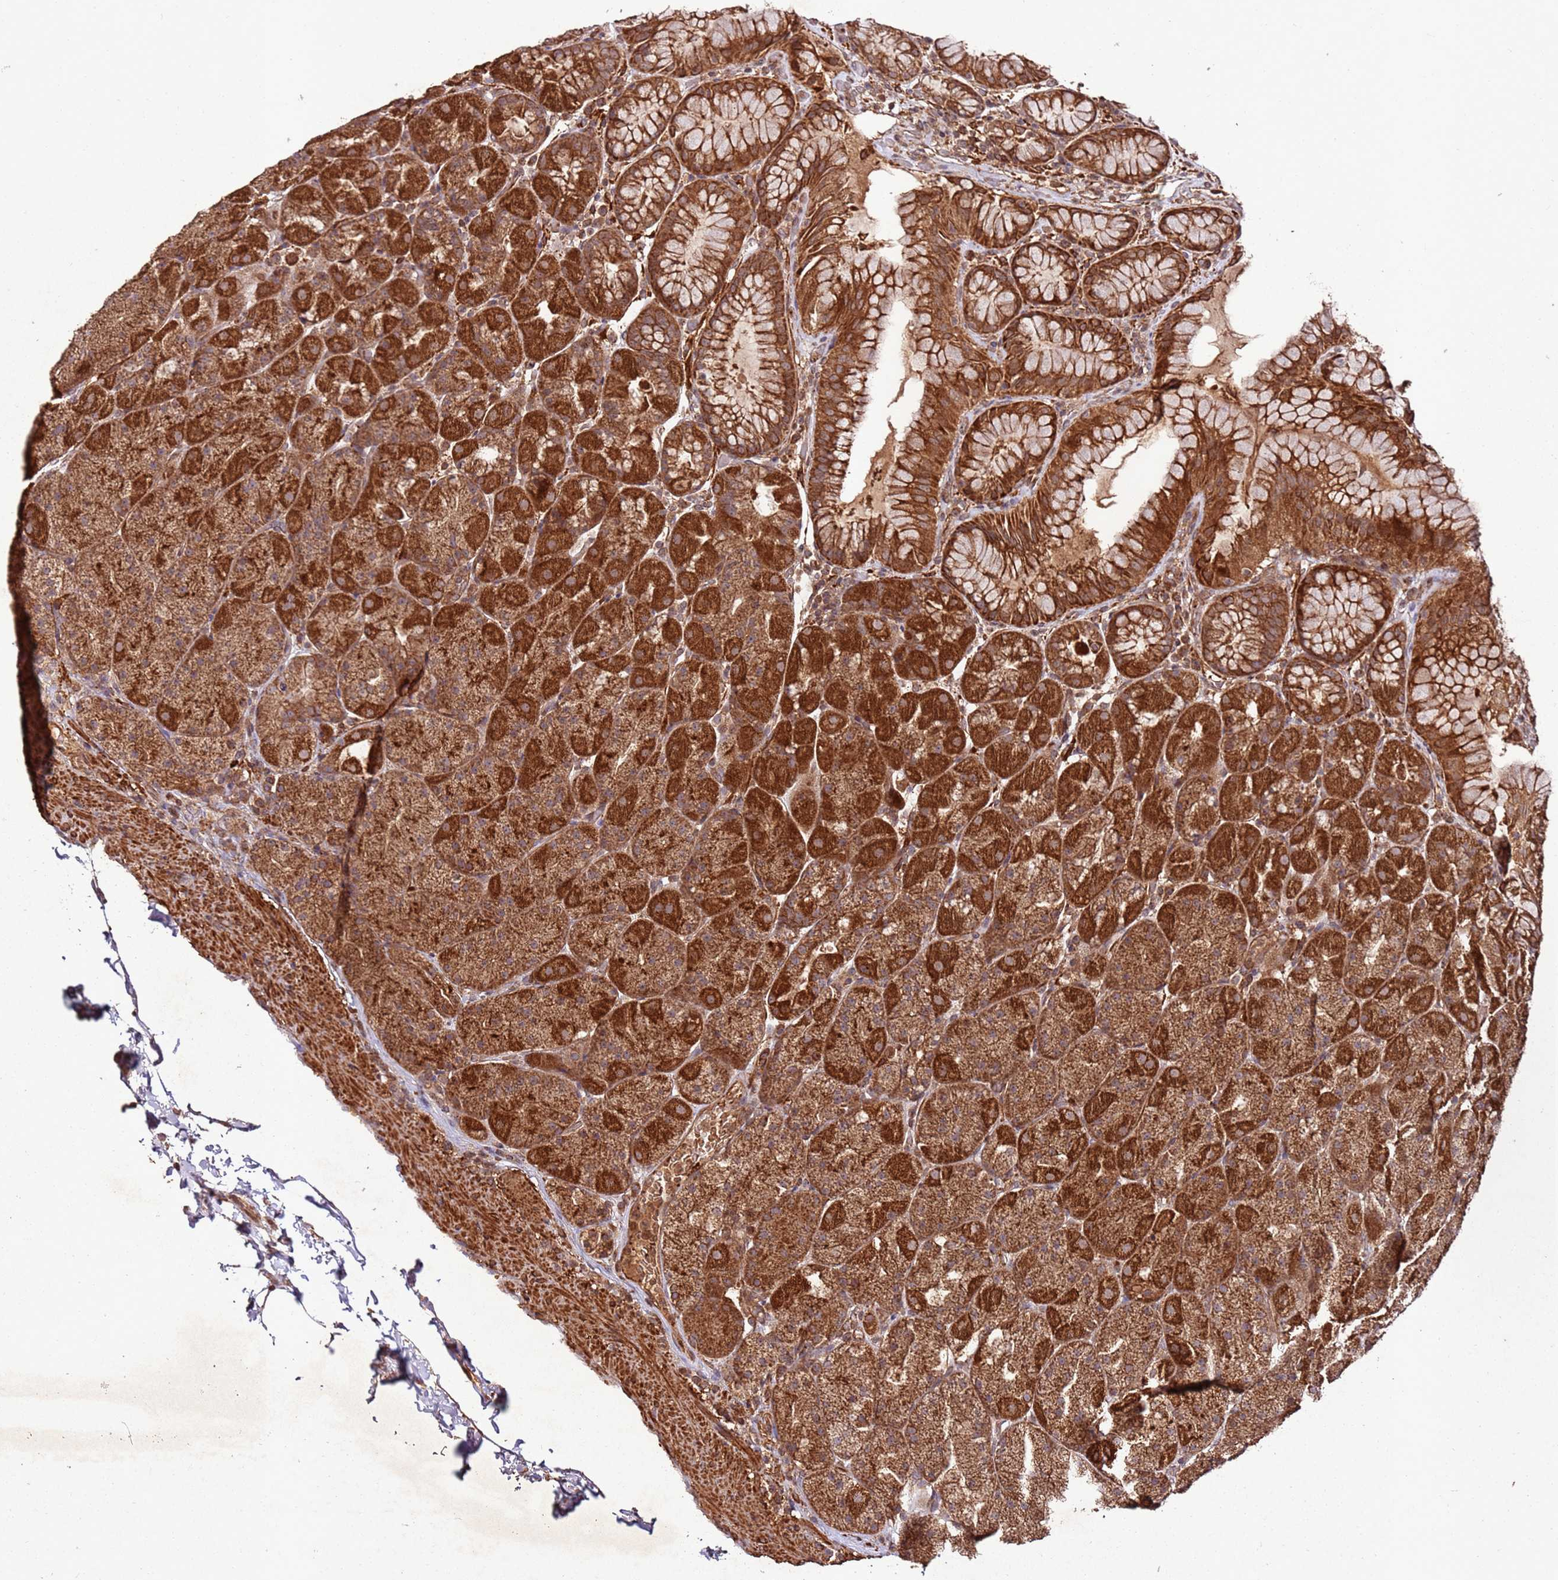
{"staining": {"intensity": "strong", "quantity": ">75%", "location": "cytoplasmic/membranous"}, "tissue": "stomach", "cell_type": "Glandular cells", "image_type": "normal", "snomed": [{"axis": "morphology", "description": "Normal tissue, NOS"}, {"axis": "topography", "description": "Stomach, upper"}, {"axis": "topography", "description": "Stomach, lower"}], "caption": "DAB immunohistochemical staining of benign human stomach shows strong cytoplasmic/membranous protein expression in about >75% of glandular cells.", "gene": "FAM186A", "patient": {"sex": "male", "age": 67}}